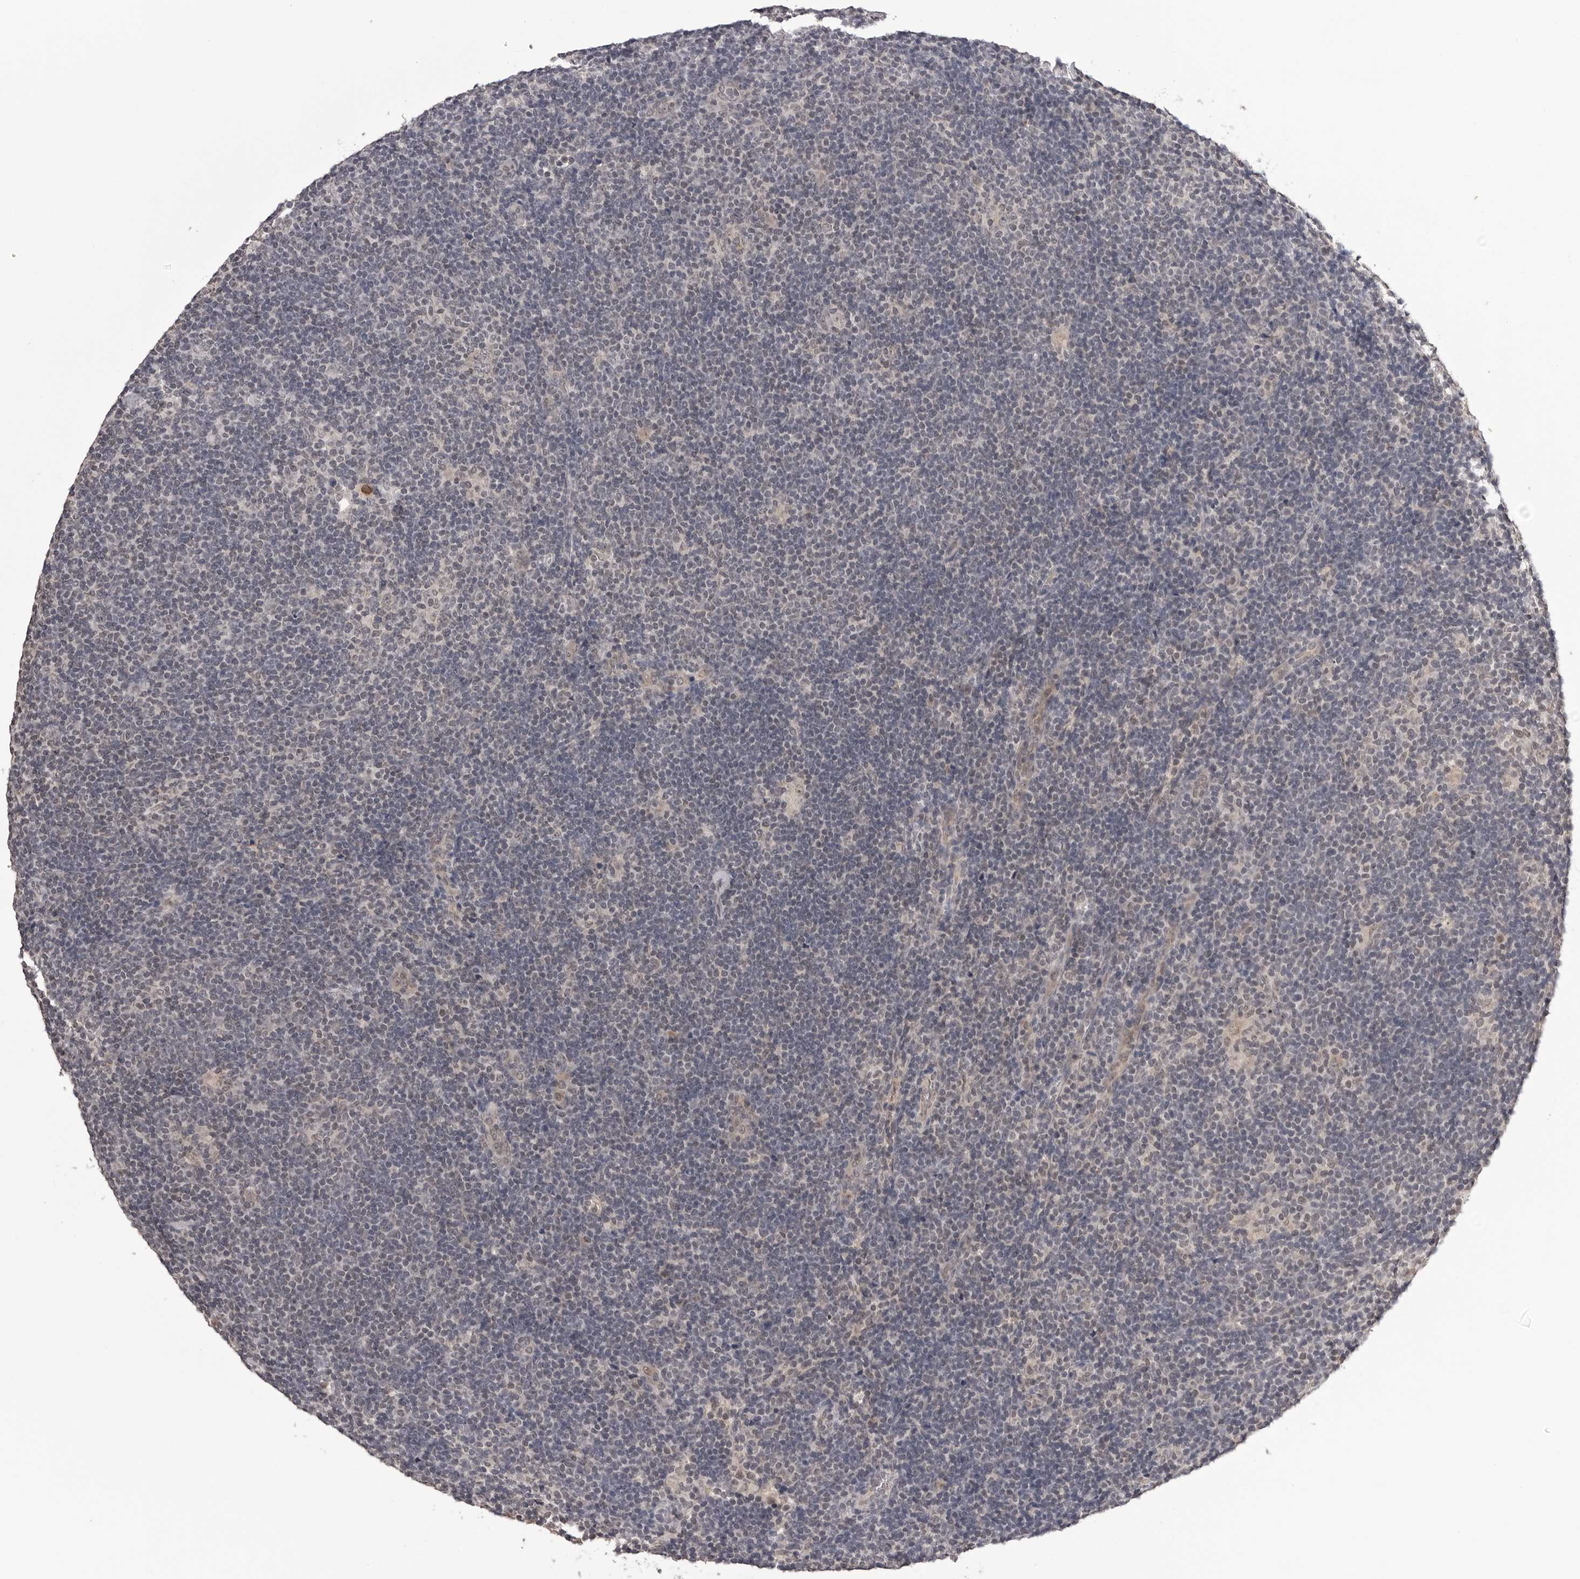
{"staining": {"intensity": "moderate", "quantity": "<25%", "location": "nuclear"}, "tissue": "lymphoma", "cell_type": "Tumor cells", "image_type": "cancer", "snomed": [{"axis": "morphology", "description": "Hodgkin's disease, NOS"}, {"axis": "topography", "description": "Lymph node"}], "caption": "High-magnification brightfield microscopy of Hodgkin's disease stained with DAB (3,3'-diaminobenzidine) (brown) and counterstained with hematoxylin (blue). tumor cells exhibit moderate nuclear positivity is seen in approximately<25% of cells.", "gene": "CDK20", "patient": {"sex": "female", "age": 57}}